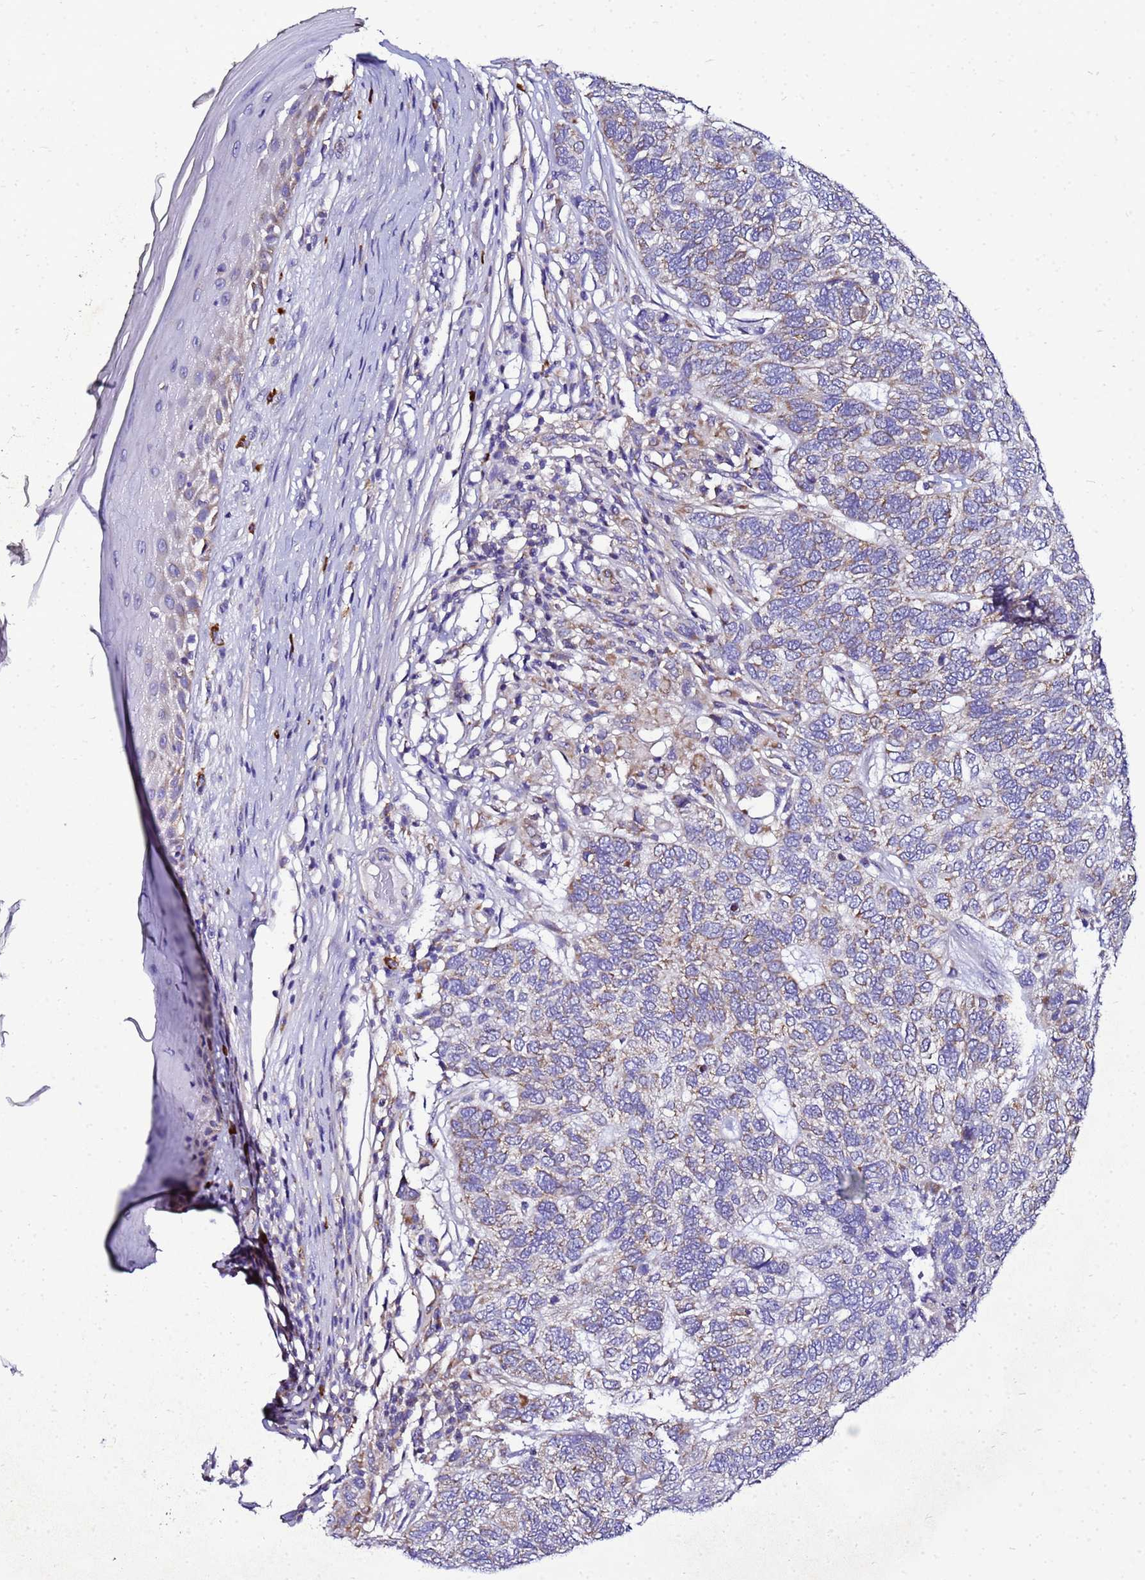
{"staining": {"intensity": "moderate", "quantity": "<25%", "location": "cytoplasmic/membranous"}, "tissue": "skin cancer", "cell_type": "Tumor cells", "image_type": "cancer", "snomed": [{"axis": "morphology", "description": "Basal cell carcinoma"}, {"axis": "topography", "description": "Skin"}], "caption": "Brown immunohistochemical staining in skin cancer demonstrates moderate cytoplasmic/membranous staining in about <25% of tumor cells.", "gene": "HIGD2A", "patient": {"sex": "female", "age": 65}}